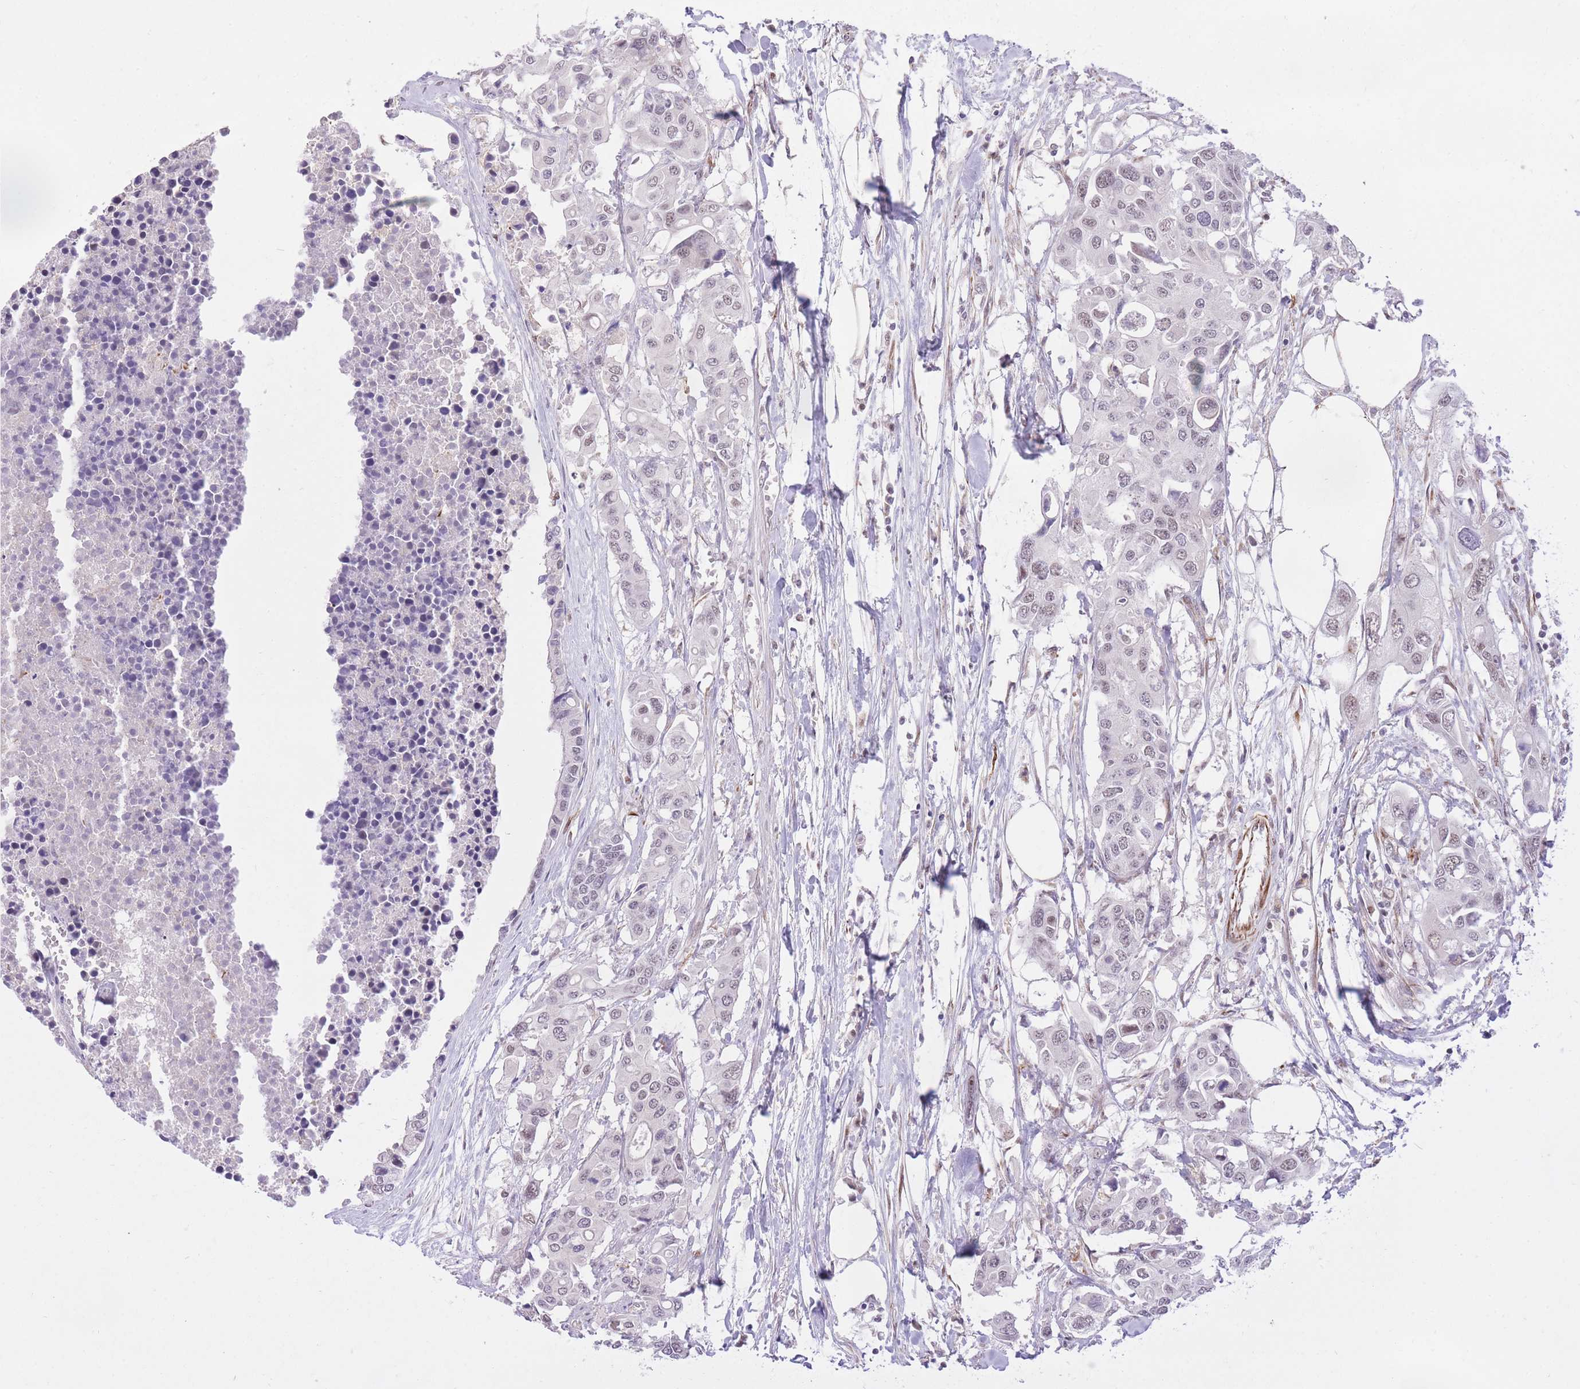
{"staining": {"intensity": "weak", "quantity": "25%-75%", "location": "nuclear"}, "tissue": "colorectal cancer", "cell_type": "Tumor cells", "image_type": "cancer", "snomed": [{"axis": "morphology", "description": "Adenocarcinoma, NOS"}, {"axis": "topography", "description": "Colon"}], "caption": "Tumor cells demonstrate low levels of weak nuclear positivity in approximately 25%-75% of cells in human colorectal cancer.", "gene": "ELL", "patient": {"sex": "male", "age": 77}}